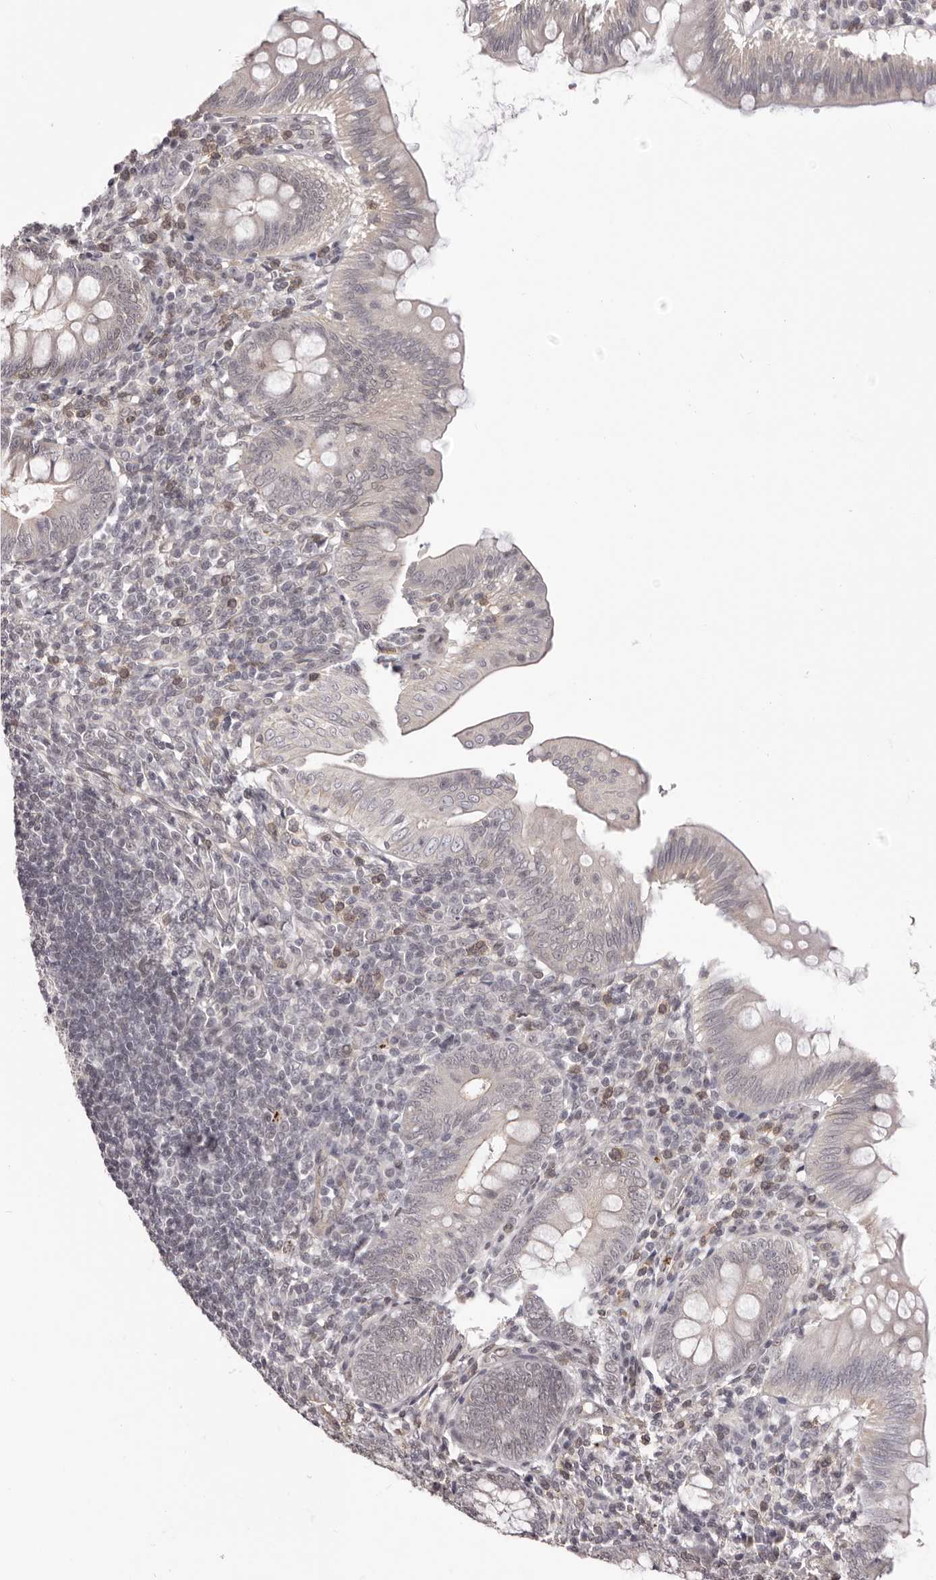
{"staining": {"intensity": "negative", "quantity": "none", "location": "none"}, "tissue": "appendix", "cell_type": "Glandular cells", "image_type": "normal", "snomed": [{"axis": "morphology", "description": "Normal tissue, NOS"}, {"axis": "topography", "description": "Appendix"}], "caption": "High power microscopy histopathology image of an immunohistochemistry histopathology image of benign appendix, revealing no significant positivity in glandular cells.", "gene": "RNF2", "patient": {"sex": "male", "age": 14}}